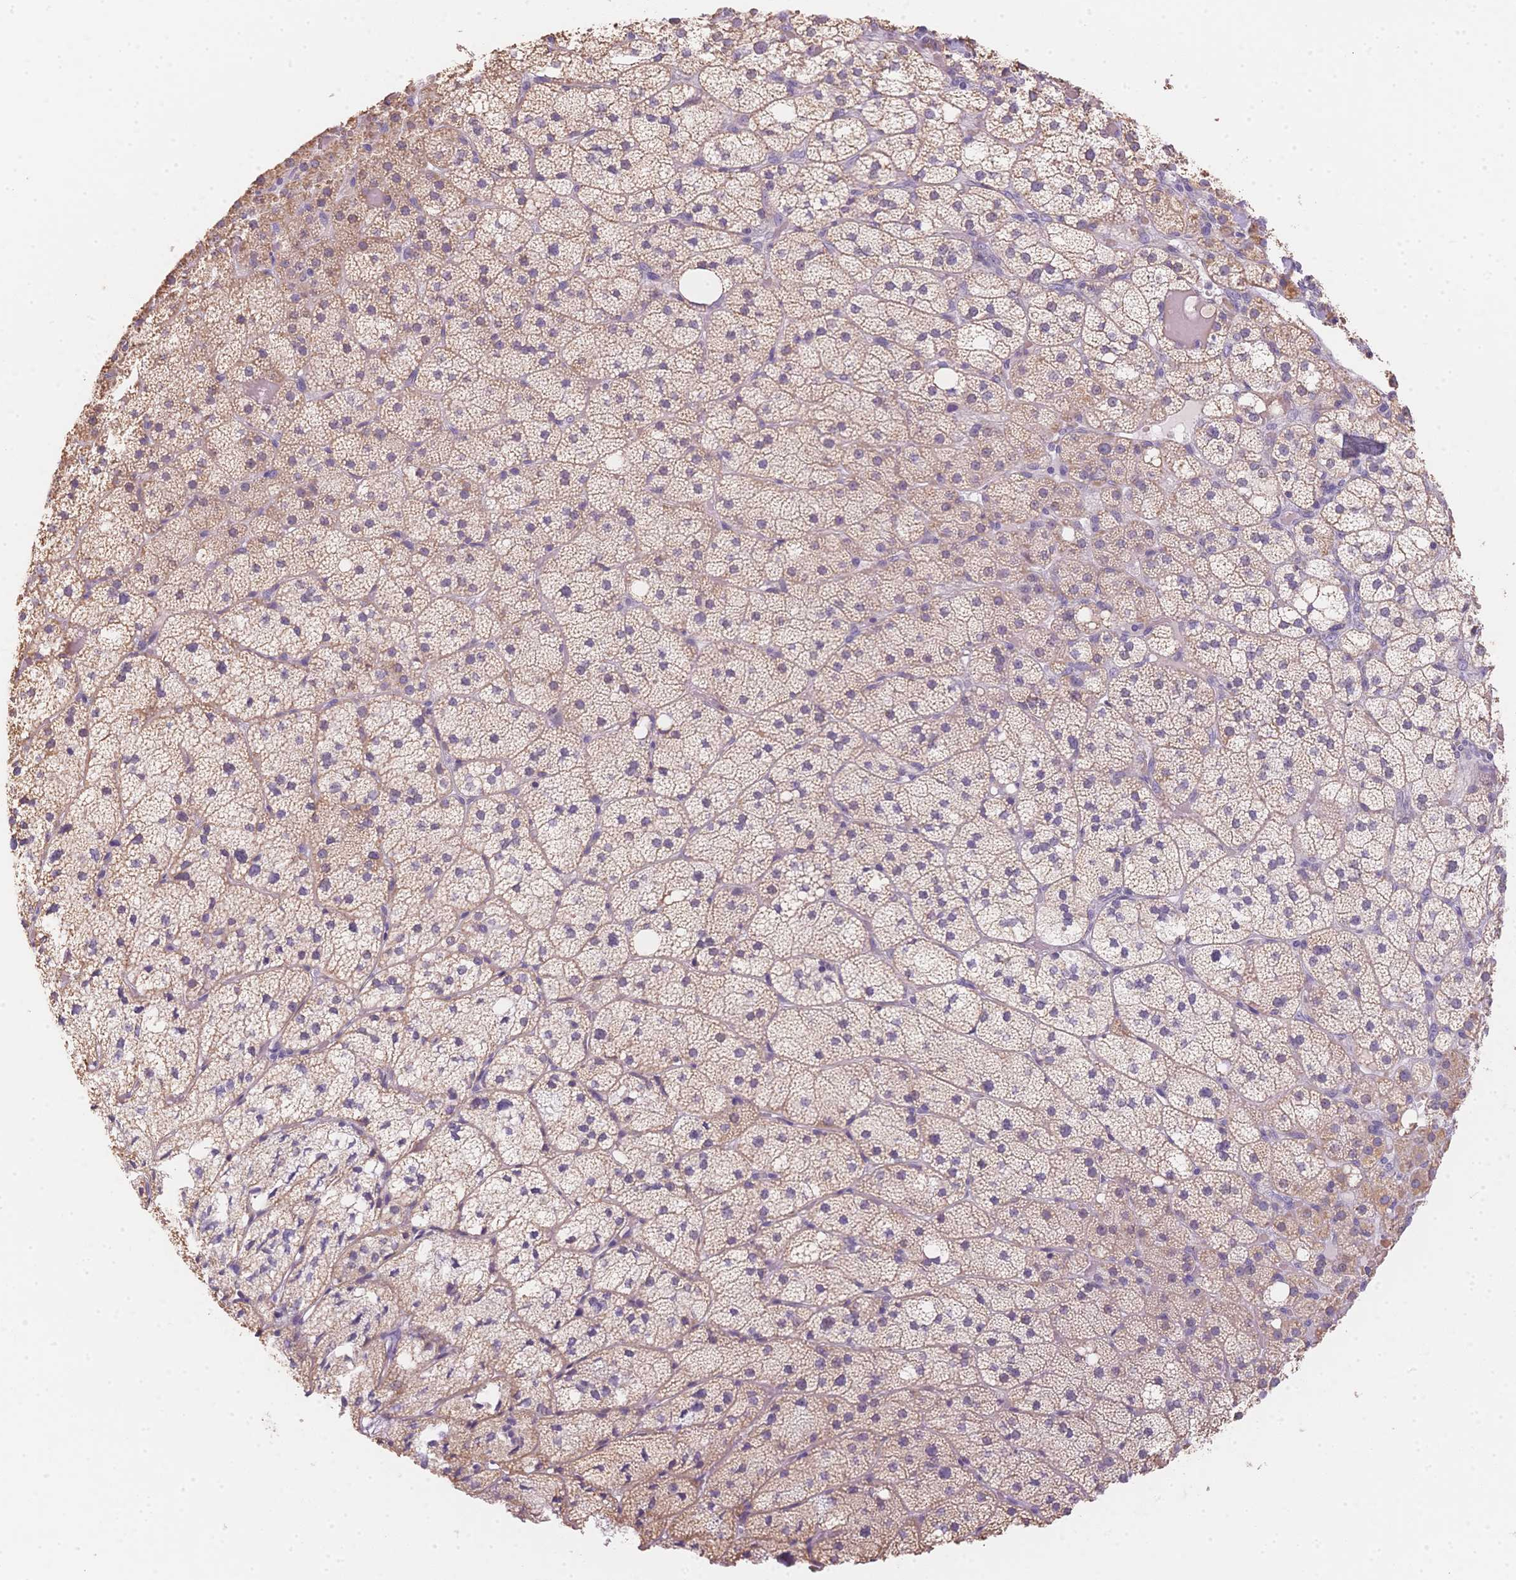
{"staining": {"intensity": "weak", "quantity": ">75%", "location": "cytoplasmic/membranous"}, "tissue": "adrenal gland", "cell_type": "Glandular cells", "image_type": "normal", "snomed": [{"axis": "morphology", "description": "Normal tissue, NOS"}, {"axis": "topography", "description": "Adrenal gland"}], "caption": "Glandular cells show weak cytoplasmic/membranous staining in approximately >75% of cells in normal adrenal gland.", "gene": "SMYD1", "patient": {"sex": "male", "age": 53}}